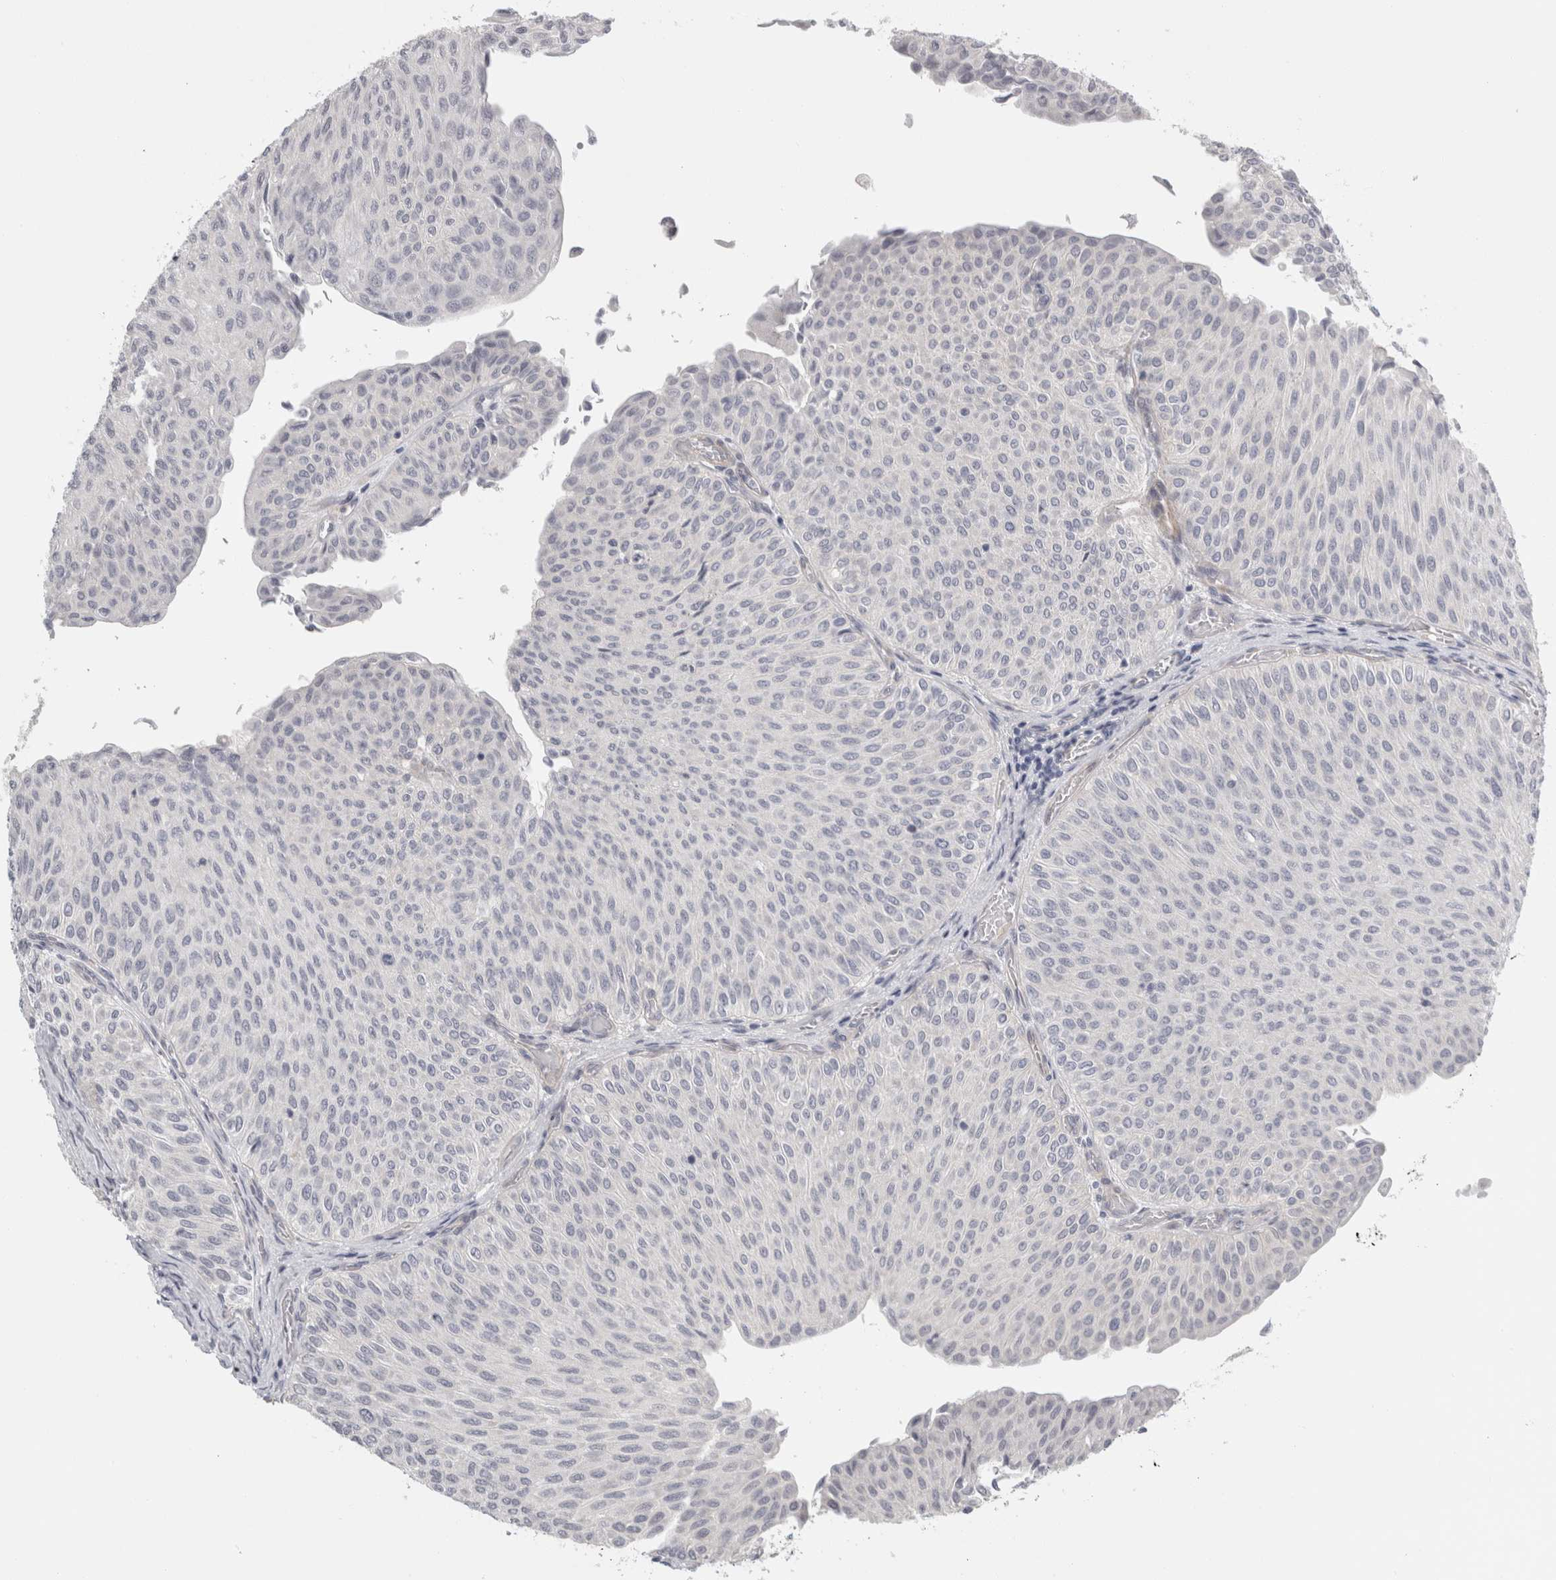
{"staining": {"intensity": "negative", "quantity": "none", "location": "none"}, "tissue": "urothelial cancer", "cell_type": "Tumor cells", "image_type": "cancer", "snomed": [{"axis": "morphology", "description": "Urothelial carcinoma, Low grade"}, {"axis": "topography", "description": "Urinary bladder"}], "caption": "Immunohistochemistry image of human urothelial cancer stained for a protein (brown), which exhibits no expression in tumor cells.", "gene": "FBLIM1", "patient": {"sex": "male", "age": 78}}